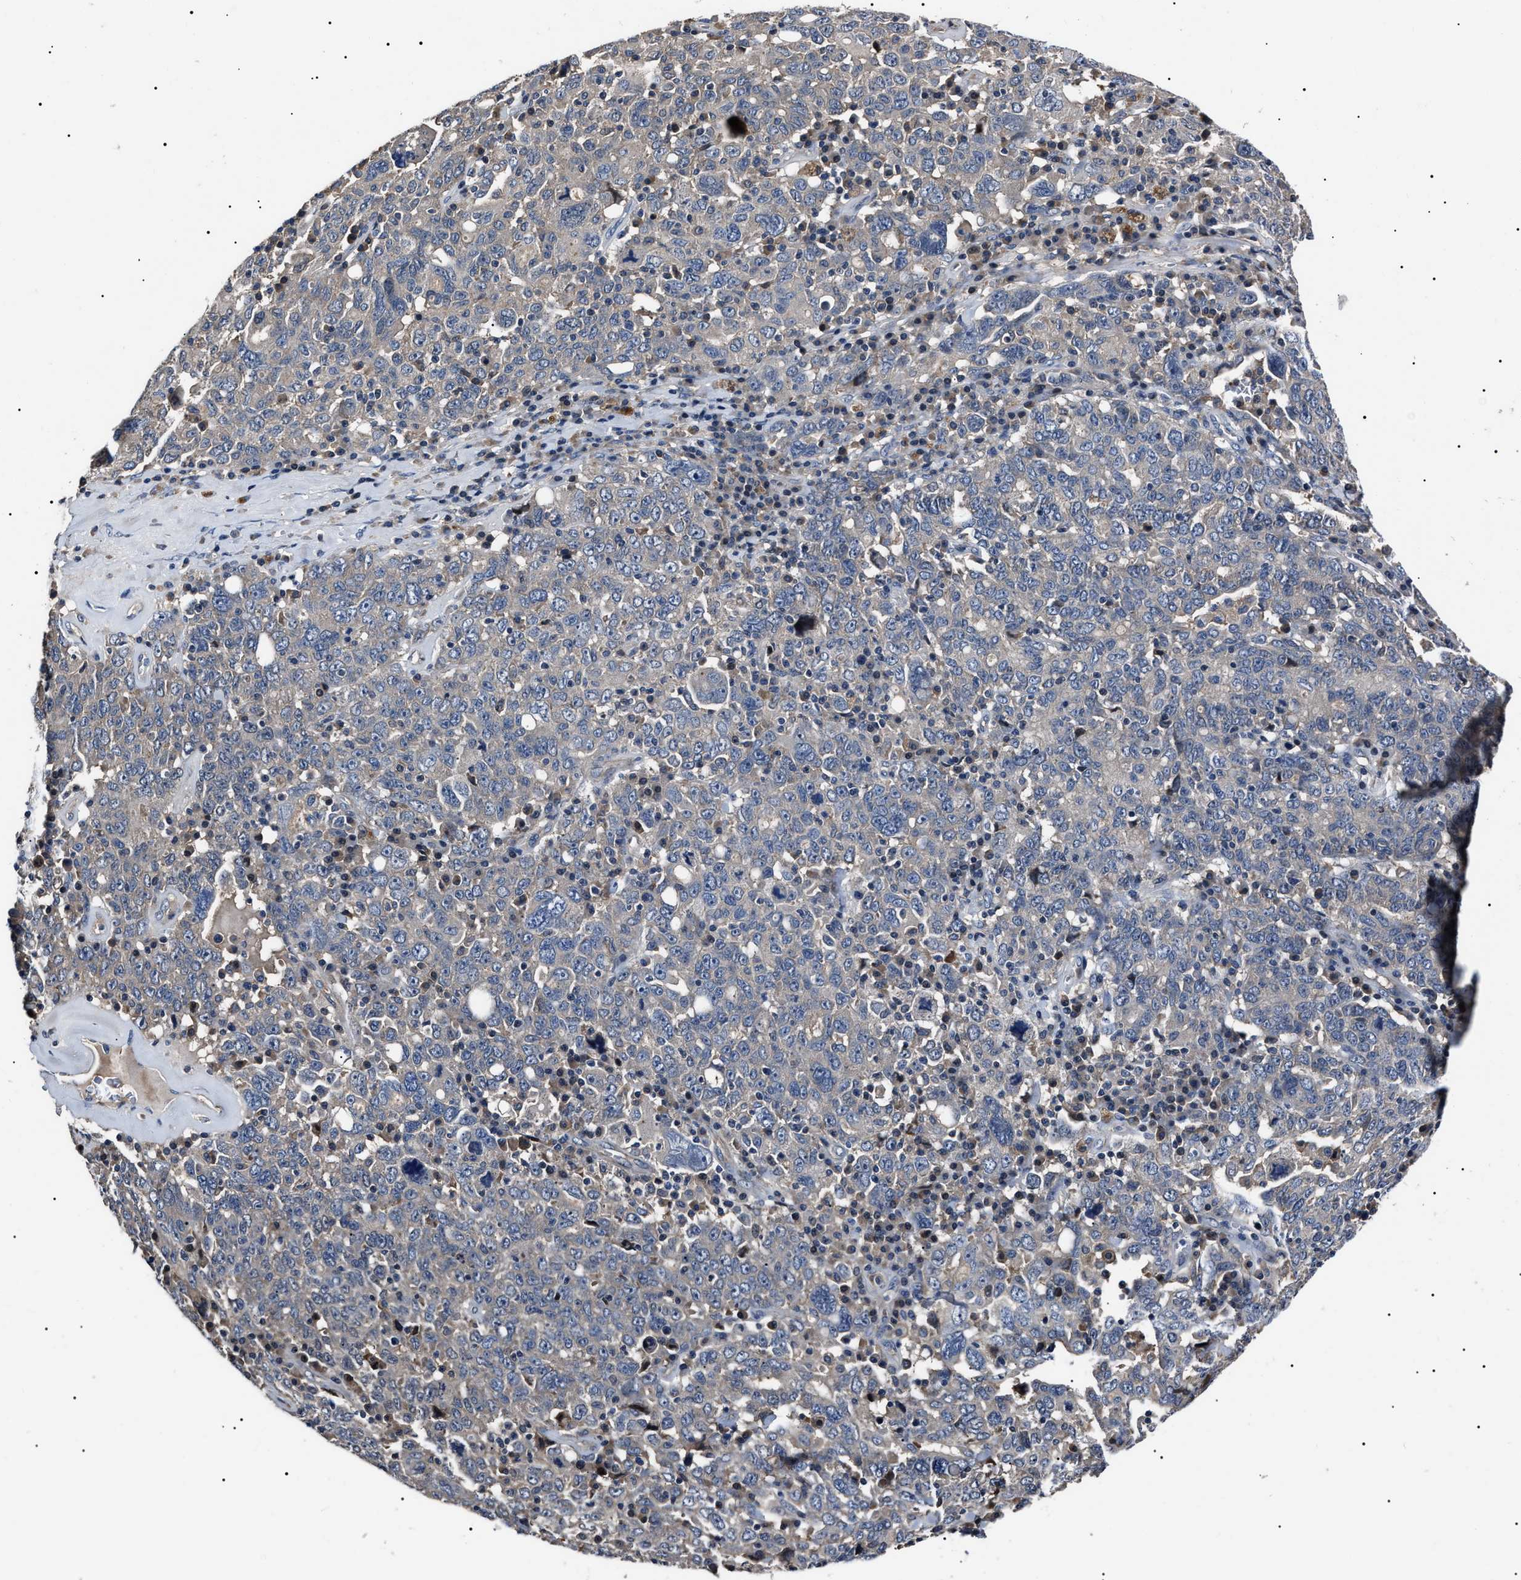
{"staining": {"intensity": "negative", "quantity": "none", "location": "none"}, "tissue": "ovarian cancer", "cell_type": "Tumor cells", "image_type": "cancer", "snomed": [{"axis": "morphology", "description": "Carcinoma, endometroid"}, {"axis": "topography", "description": "Ovary"}], "caption": "Immunohistochemical staining of human ovarian endometroid carcinoma exhibits no significant expression in tumor cells.", "gene": "IFT81", "patient": {"sex": "female", "age": 62}}